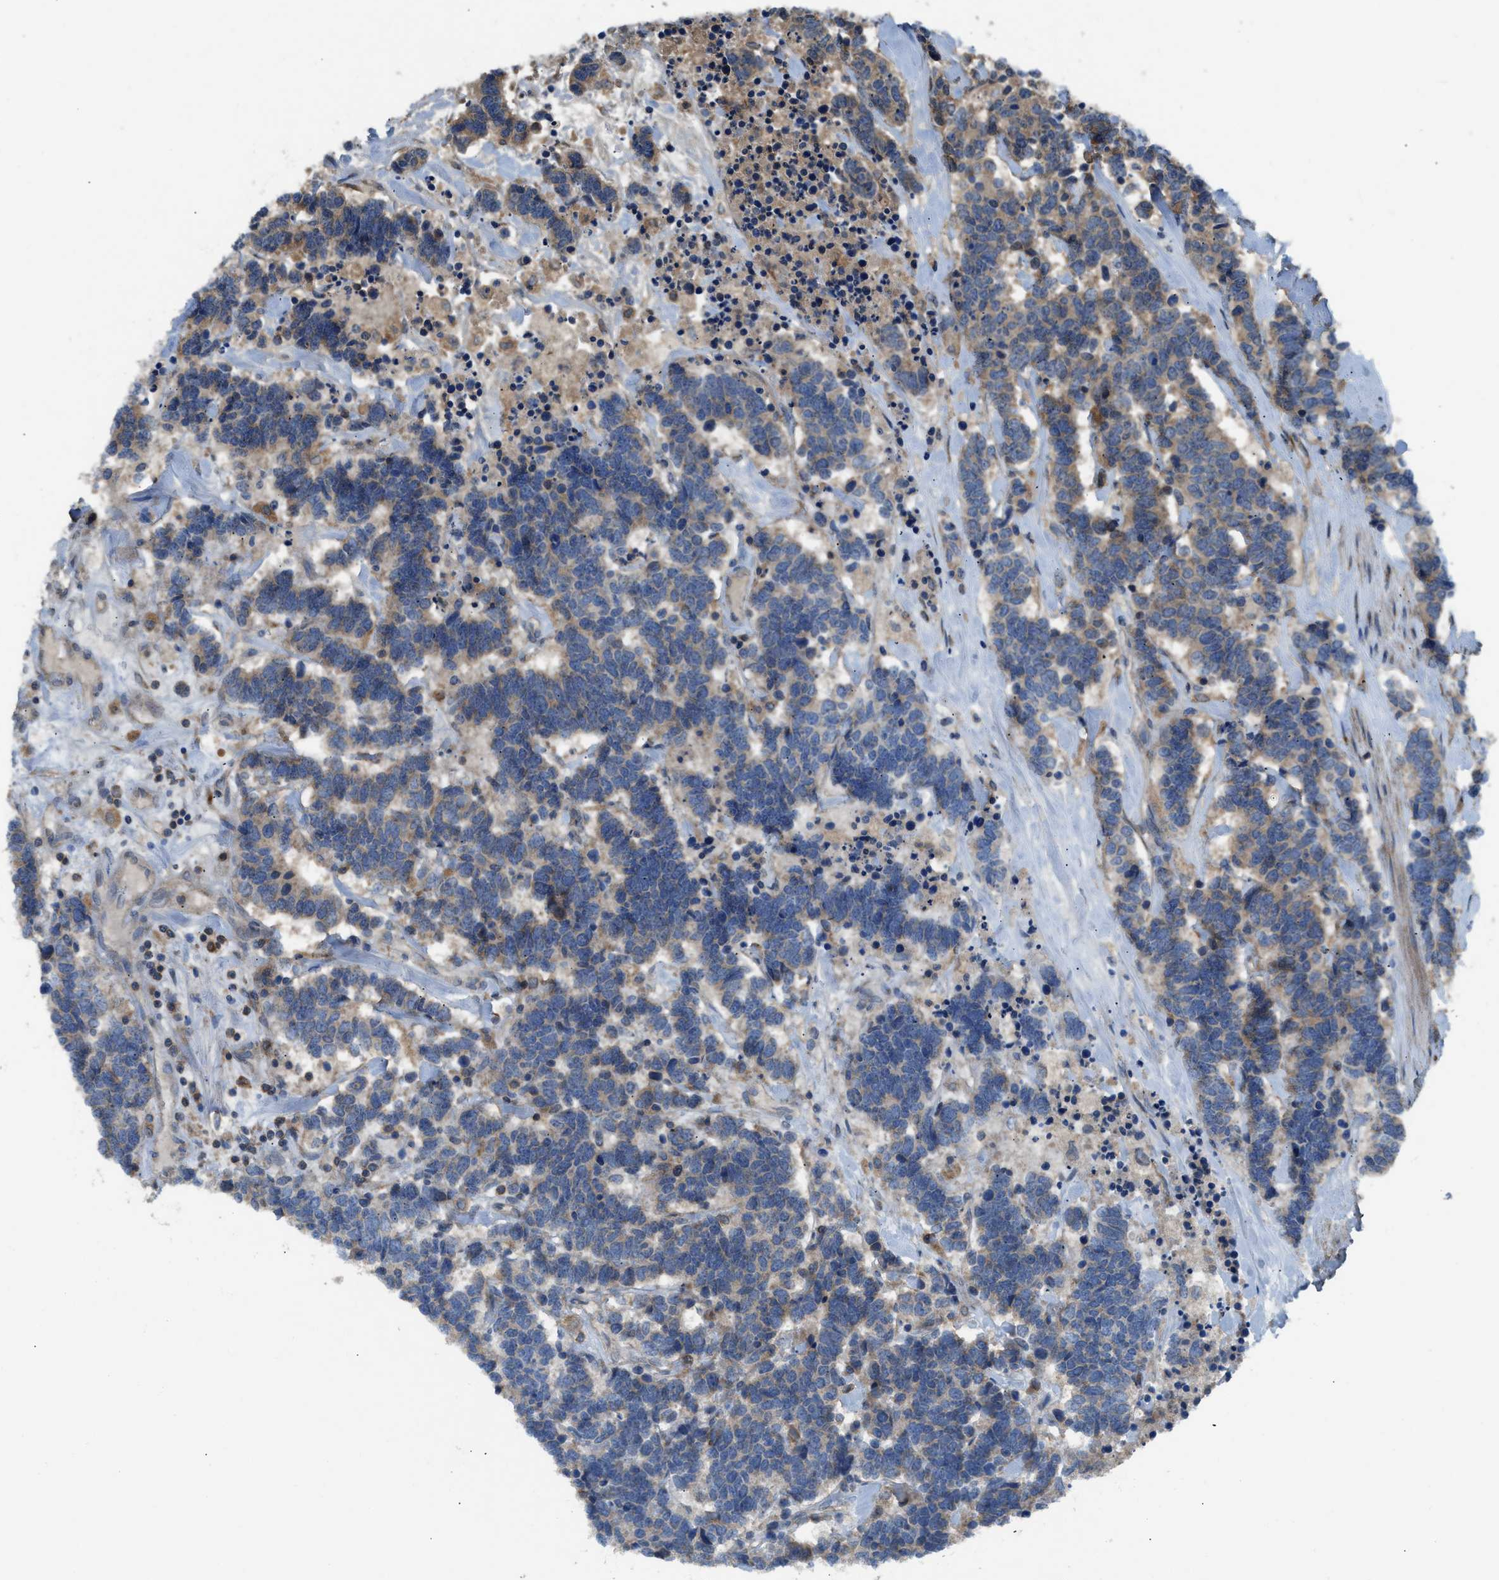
{"staining": {"intensity": "weak", "quantity": "25%-75%", "location": "cytoplasmic/membranous"}, "tissue": "carcinoid", "cell_type": "Tumor cells", "image_type": "cancer", "snomed": [{"axis": "morphology", "description": "Carcinoma, NOS"}, {"axis": "morphology", "description": "Carcinoid, malignant, NOS"}, {"axis": "topography", "description": "Urinary bladder"}], "caption": "Brown immunohistochemical staining in carcinoid (malignant) exhibits weak cytoplasmic/membranous positivity in about 25%-75% of tumor cells. The staining was performed using DAB, with brown indicating positive protein expression. Nuclei are stained blue with hematoxylin.", "gene": "PAFAH2", "patient": {"sex": "male", "age": 57}}